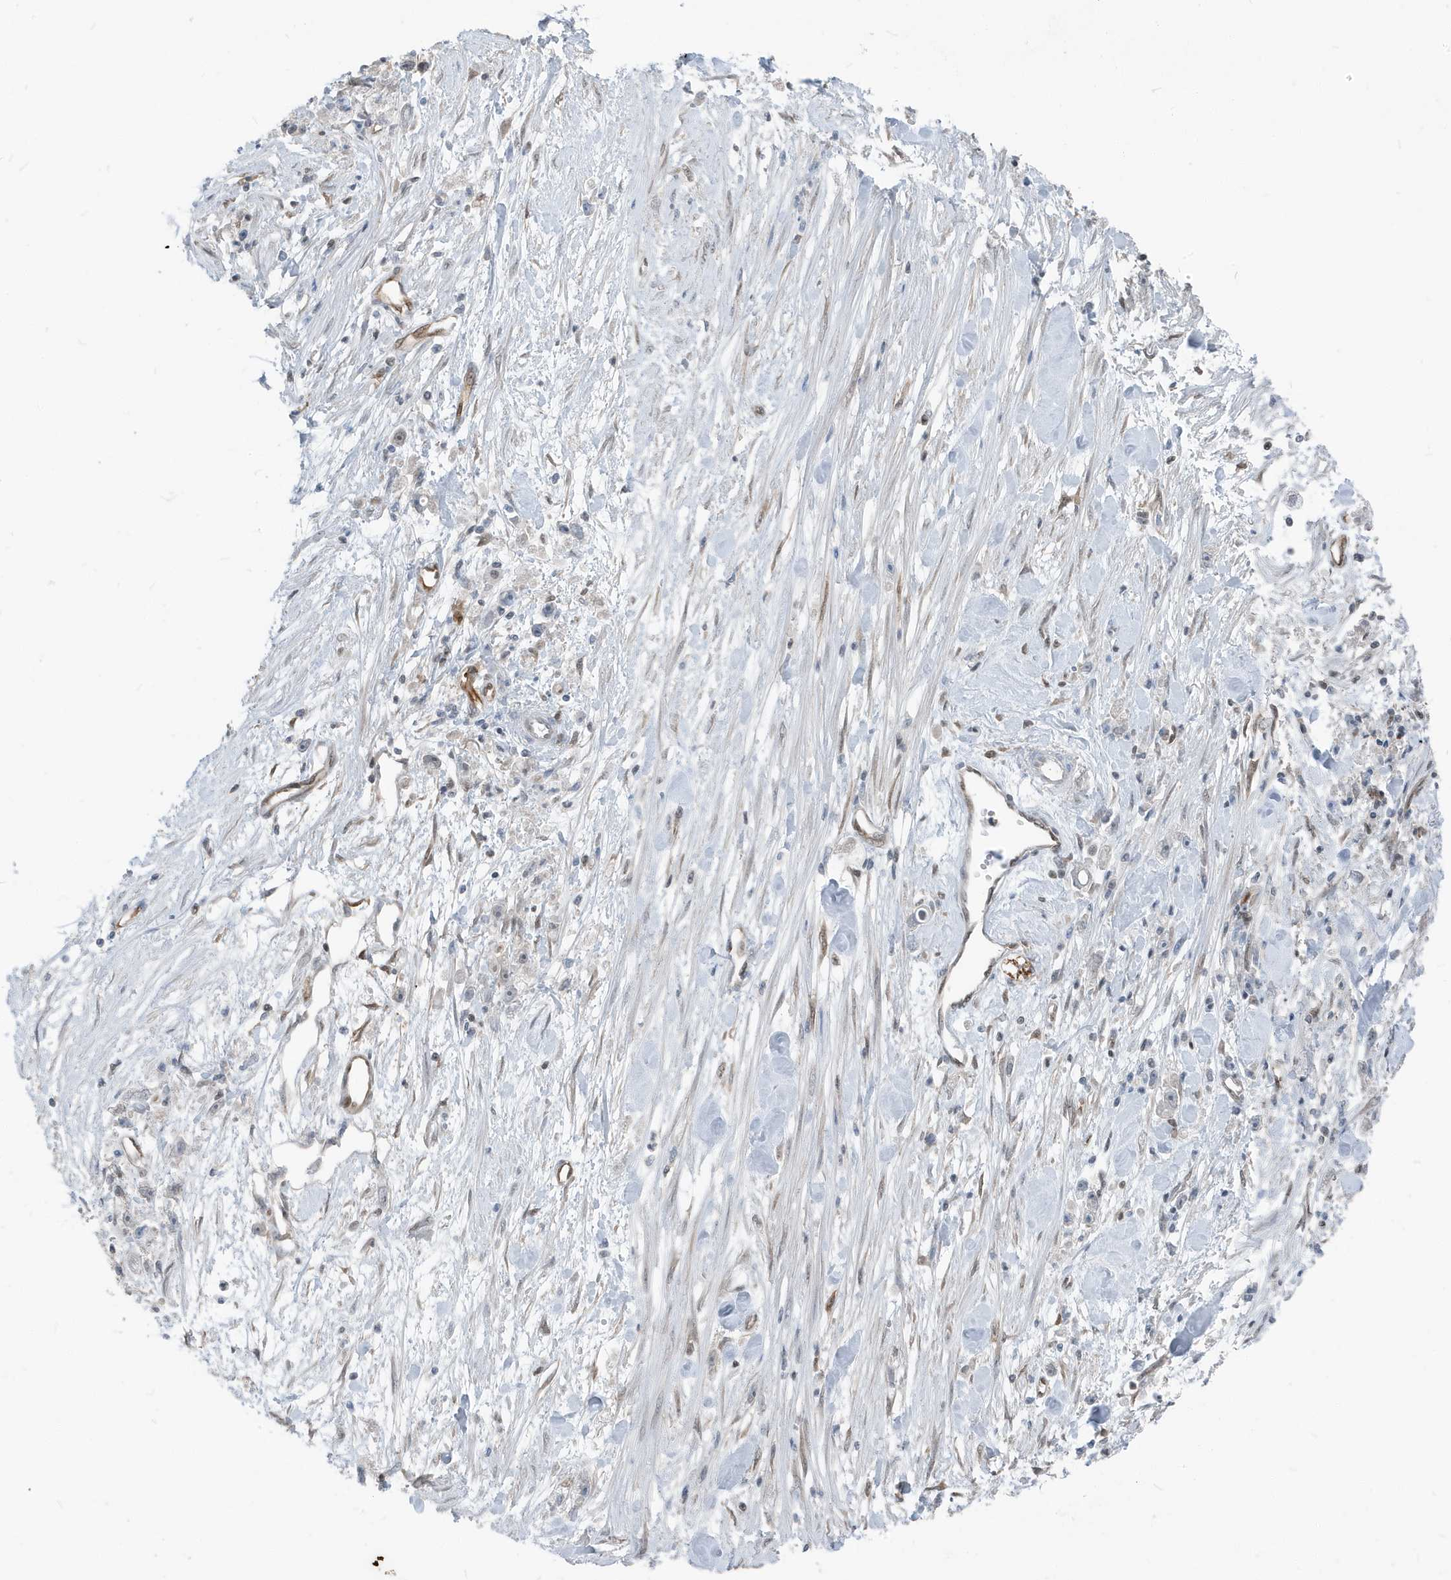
{"staining": {"intensity": "negative", "quantity": "none", "location": "none"}, "tissue": "stomach cancer", "cell_type": "Tumor cells", "image_type": "cancer", "snomed": [{"axis": "morphology", "description": "Adenocarcinoma, NOS"}, {"axis": "topography", "description": "Stomach"}], "caption": "Stomach cancer was stained to show a protein in brown. There is no significant positivity in tumor cells. The staining was performed using DAB to visualize the protein expression in brown, while the nuclei were stained in blue with hematoxylin (Magnification: 20x).", "gene": "NCOA7", "patient": {"sex": "female", "age": 59}}